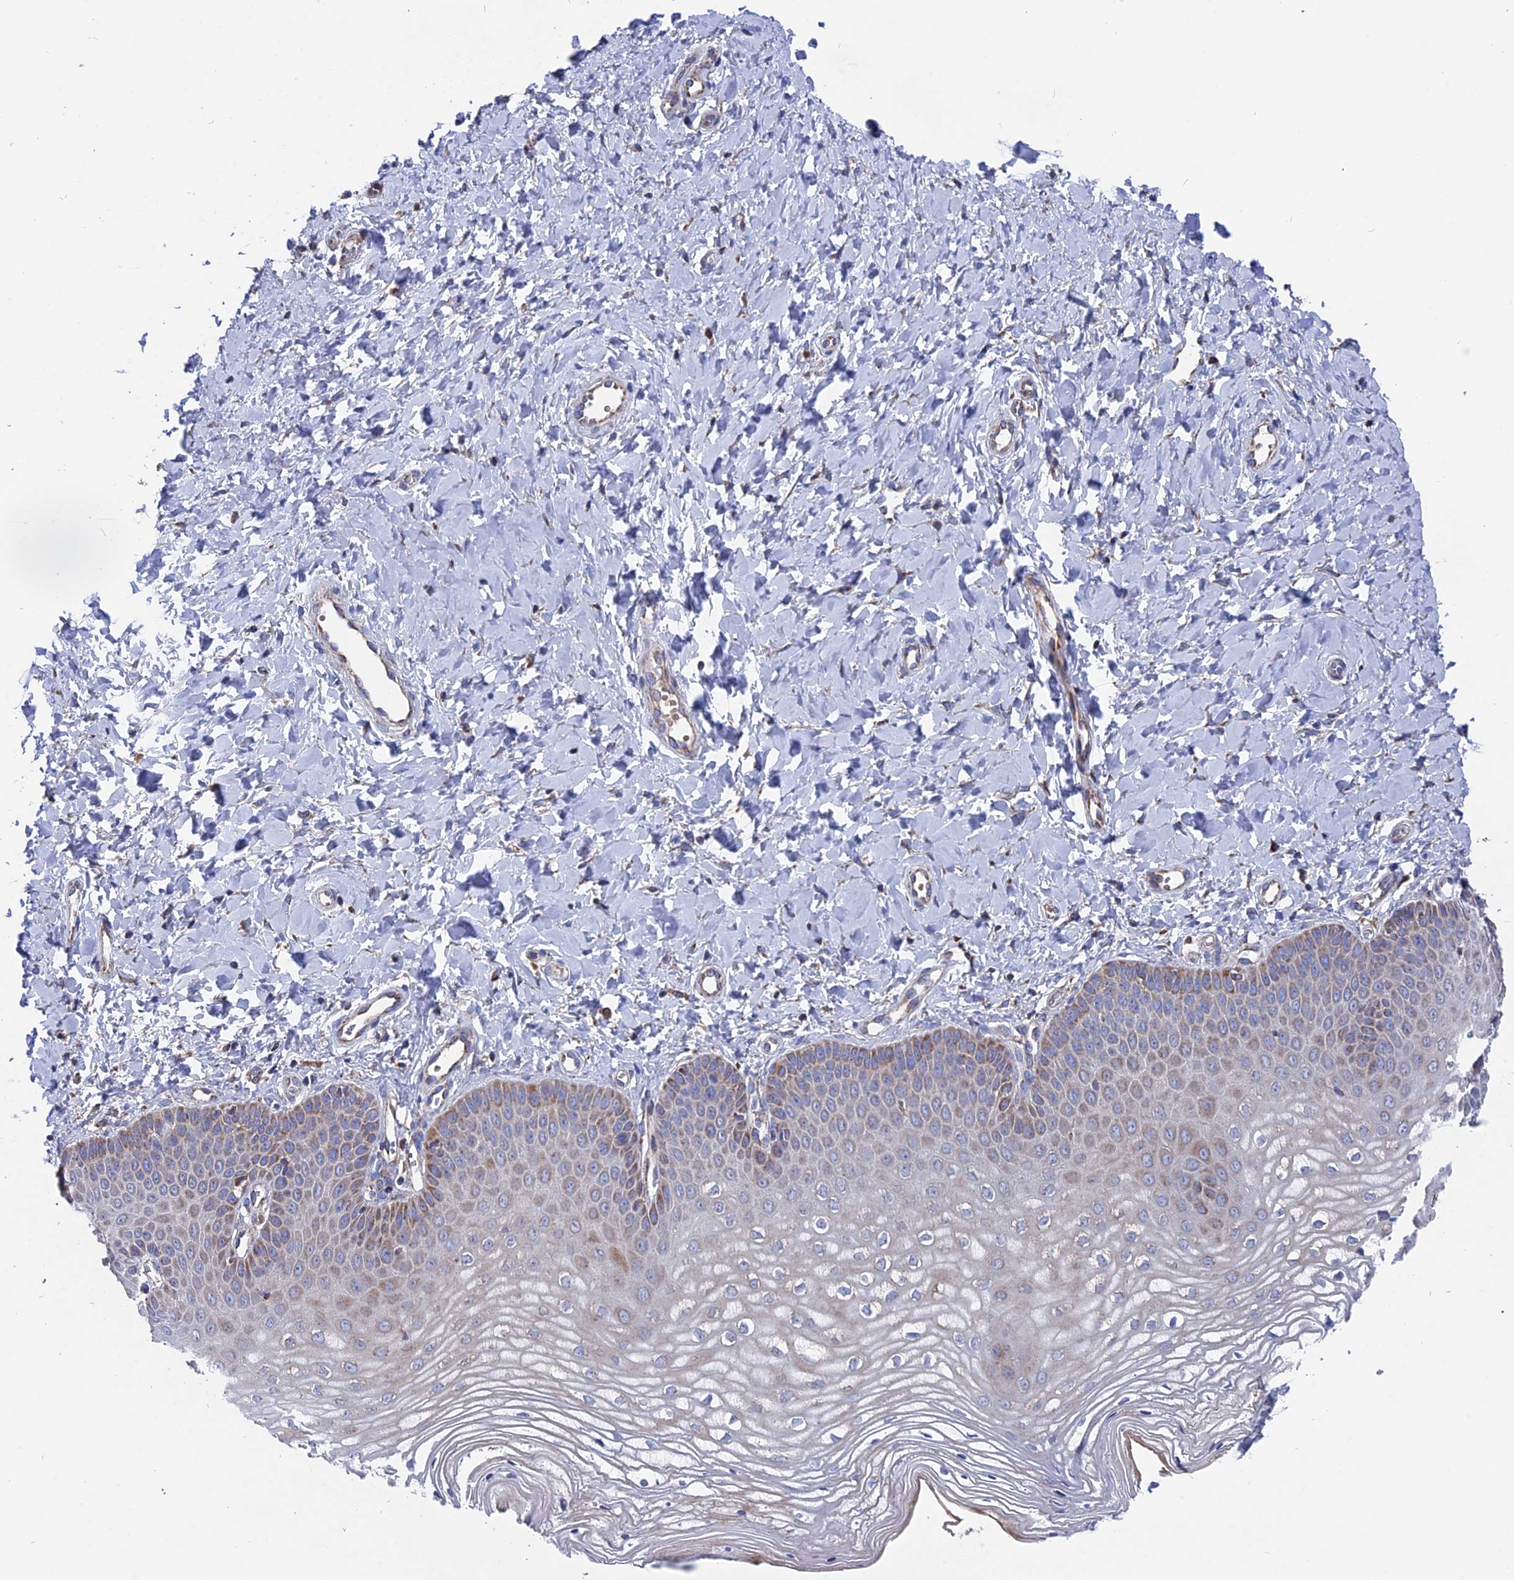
{"staining": {"intensity": "moderate", "quantity": "25%-75%", "location": "cytoplasmic/membranous"}, "tissue": "vagina", "cell_type": "Squamous epithelial cells", "image_type": "normal", "snomed": [{"axis": "morphology", "description": "Normal tissue, NOS"}, {"axis": "topography", "description": "Vagina"}, {"axis": "topography", "description": "Cervix"}], "caption": "High-magnification brightfield microscopy of unremarkable vagina stained with DAB (3,3'-diaminobenzidine) (brown) and counterstained with hematoxylin (blue). squamous epithelial cells exhibit moderate cytoplasmic/membranous staining is appreciated in about25%-75% of cells.", "gene": "TGFA", "patient": {"sex": "female", "age": 40}}